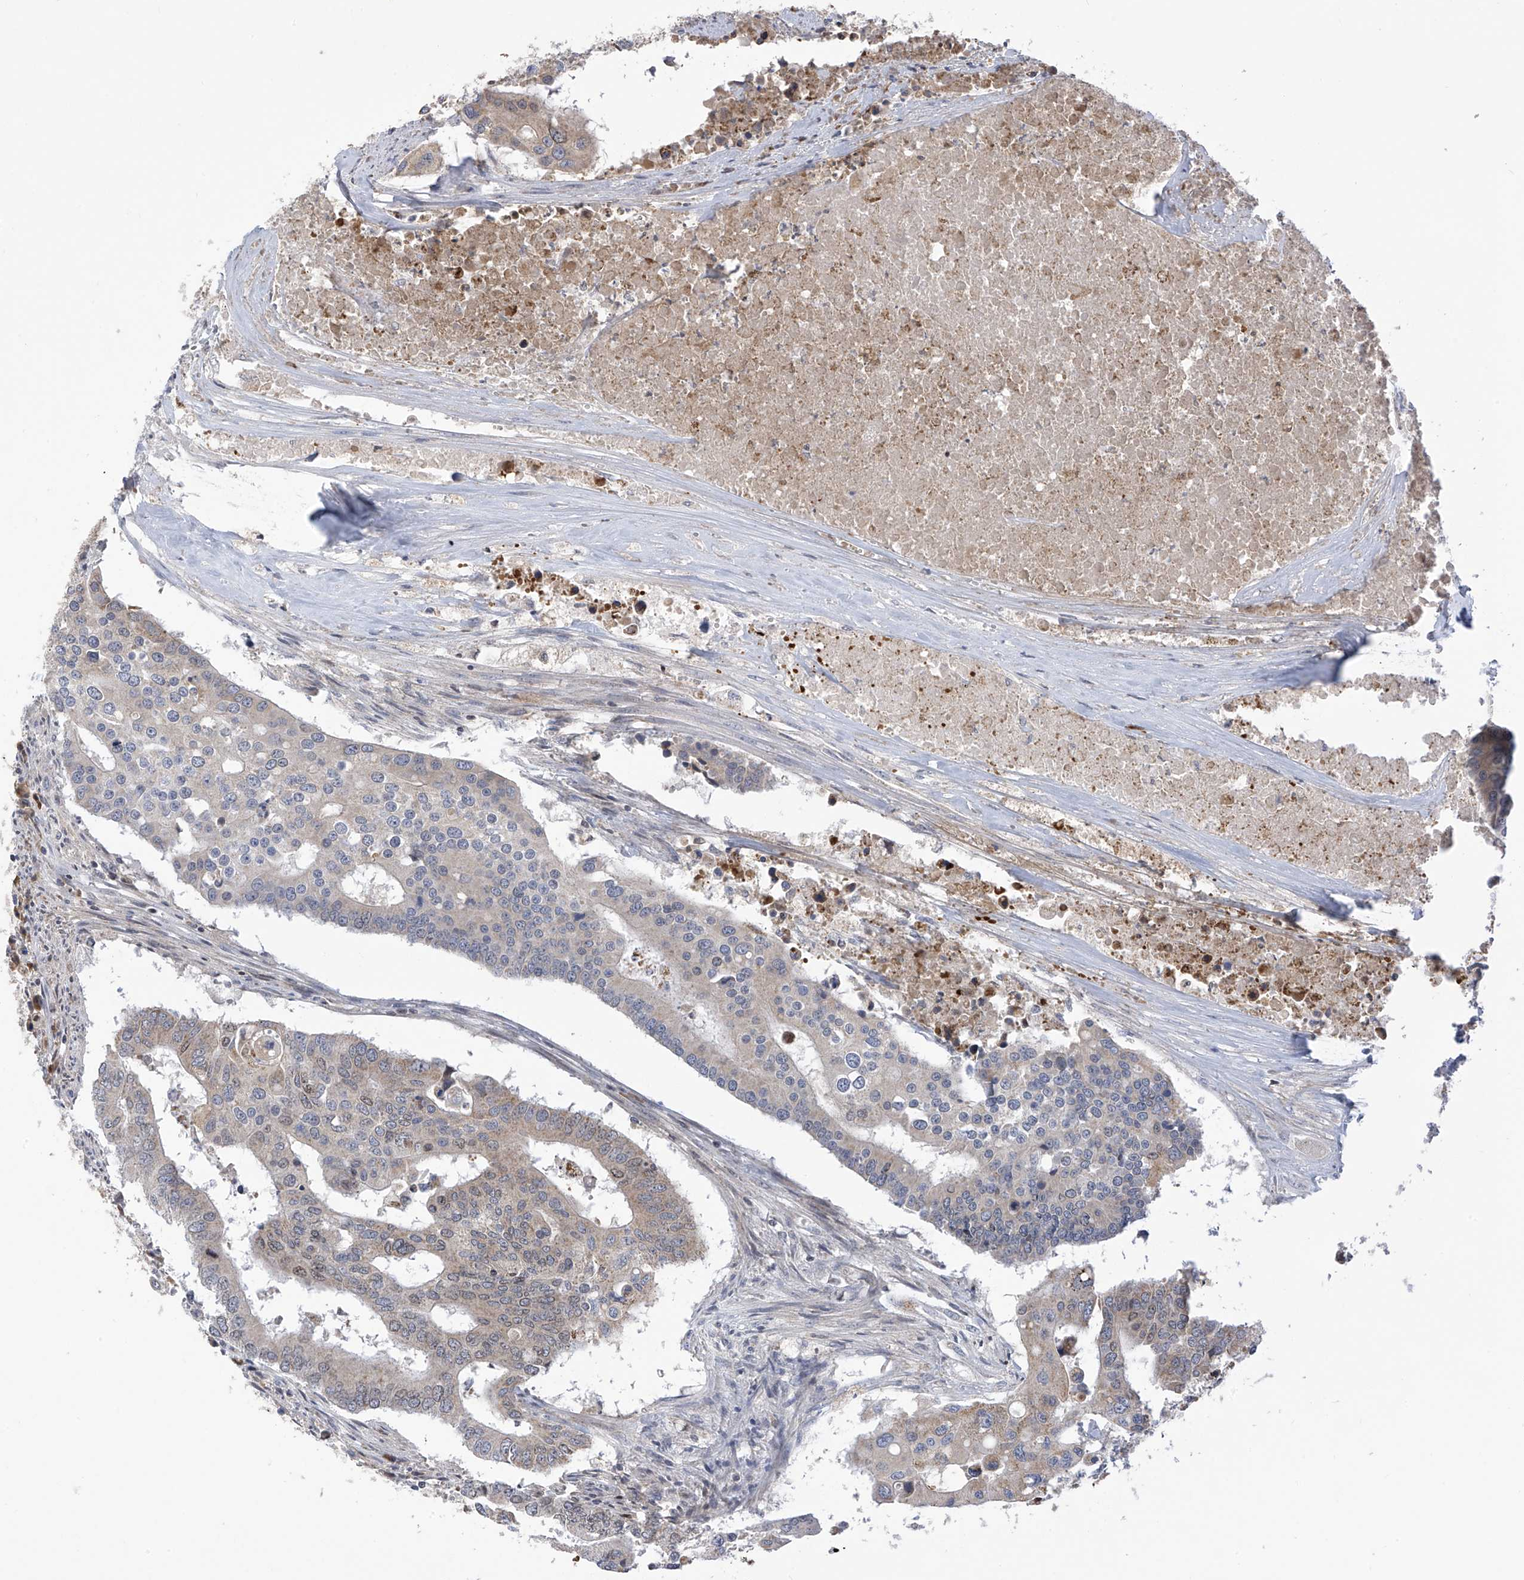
{"staining": {"intensity": "negative", "quantity": "none", "location": "none"}, "tissue": "colorectal cancer", "cell_type": "Tumor cells", "image_type": "cancer", "snomed": [{"axis": "morphology", "description": "Adenocarcinoma, NOS"}, {"axis": "topography", "description": "Colon"}], "caption": "This is a histopathology image of immunohistochemistry (IHC) staining of colorectal adenocarcinoma, which shows no expression in tumor cells.", "gene": "SLCO4A1", "patient": {"sex": "male", "age": 77}}